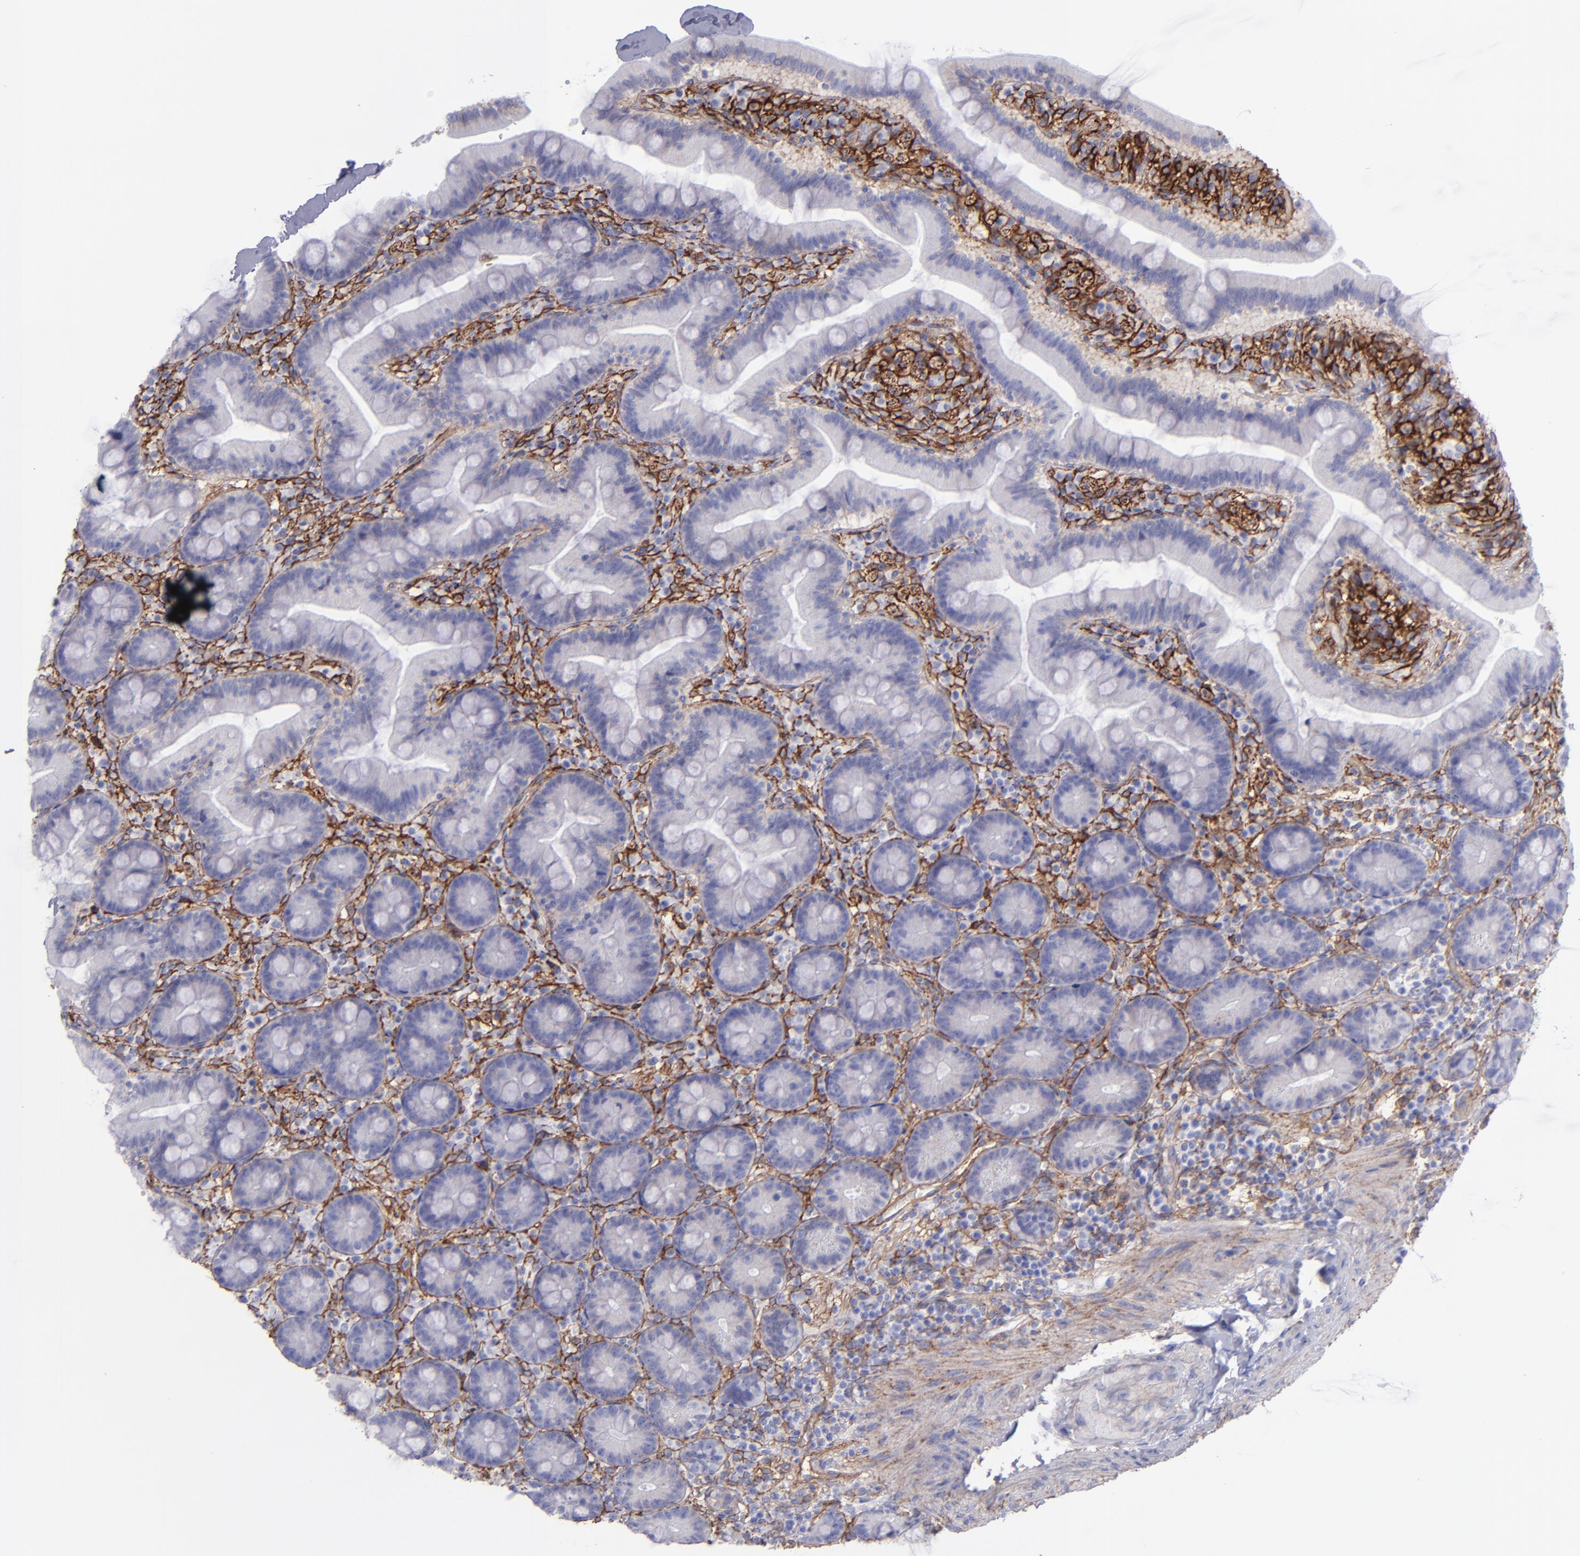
{"staining": {"intensity": "negative", "quantity": "none", "location": "none"}, "tissue": "duodenum", "cell_type": "Glandular cells", "image_type": "normal", "snomed": [{"axis": "morphology", "description": "Normal tissue, NOS"}, {"axis": "topography", "description": "Duodenum"}], "caption": "Immunohistochemistry (IHC) of benign duodenum shows no staining in glandular cells. (DAB IHC with hematoxylin counter stain).", "gene": "ITGAV", "patient": {"sex": "male", "age": 66}}